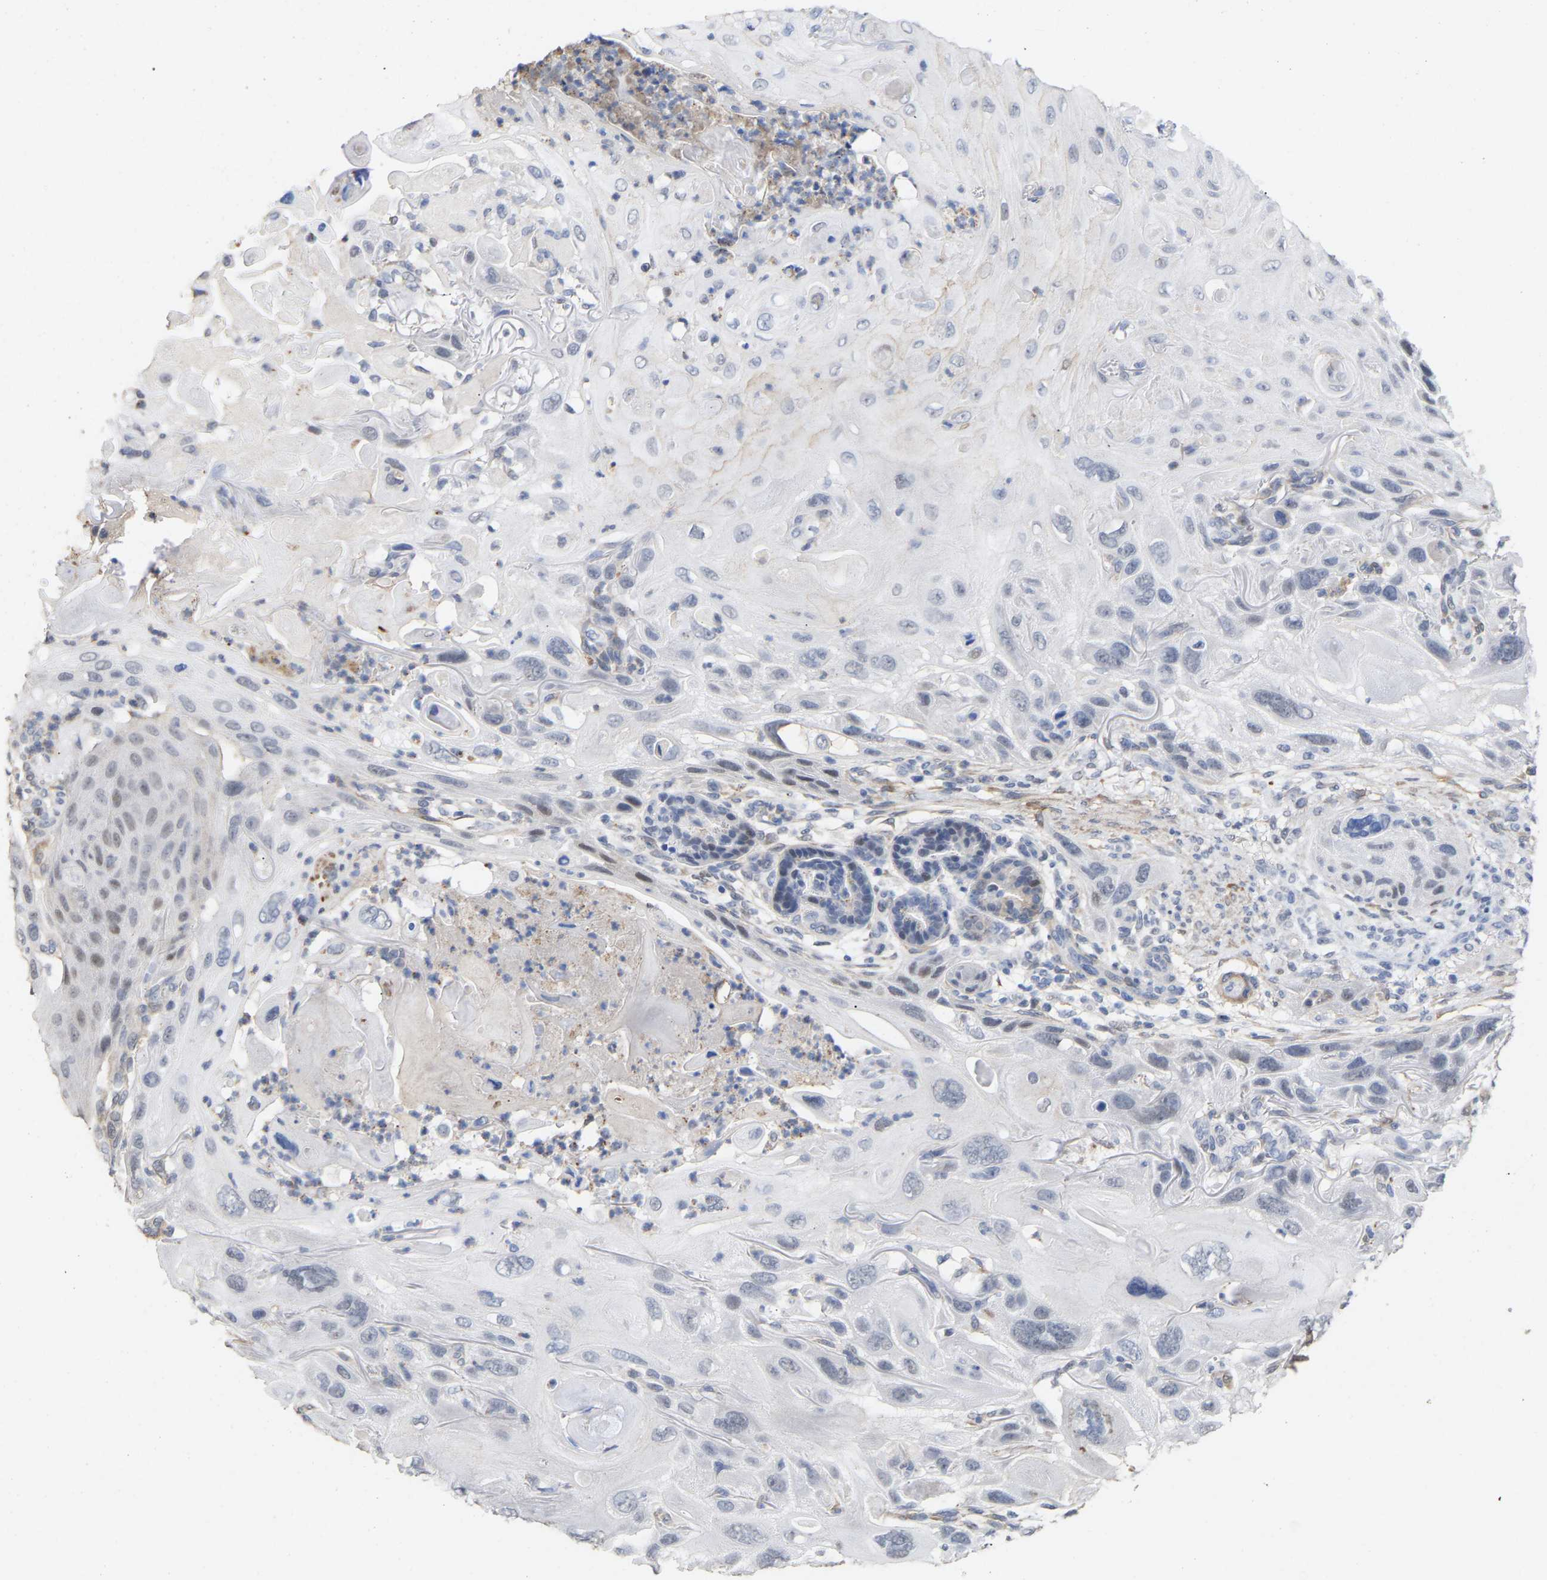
{"staining": {"intensity": "negative", "quantity": "none", "location": "none"}, "tissue": "skin cancer", "cell_type": "Tumor cells", "image_type": "cancer", "snomed": [{"axis": "morphology", "description": "Squamous cell carcinoma, NOS"}, {"axis": "topography", "description": "Skin"}], "caption": "High power microscopy histopathology image of an immunohistochemistry histopathology image of skin squamous cell carcinoma, revealing no significant staining in tumor cells.", "gene": "AMPH", "patient": {"sex": "female", "age": 77}}